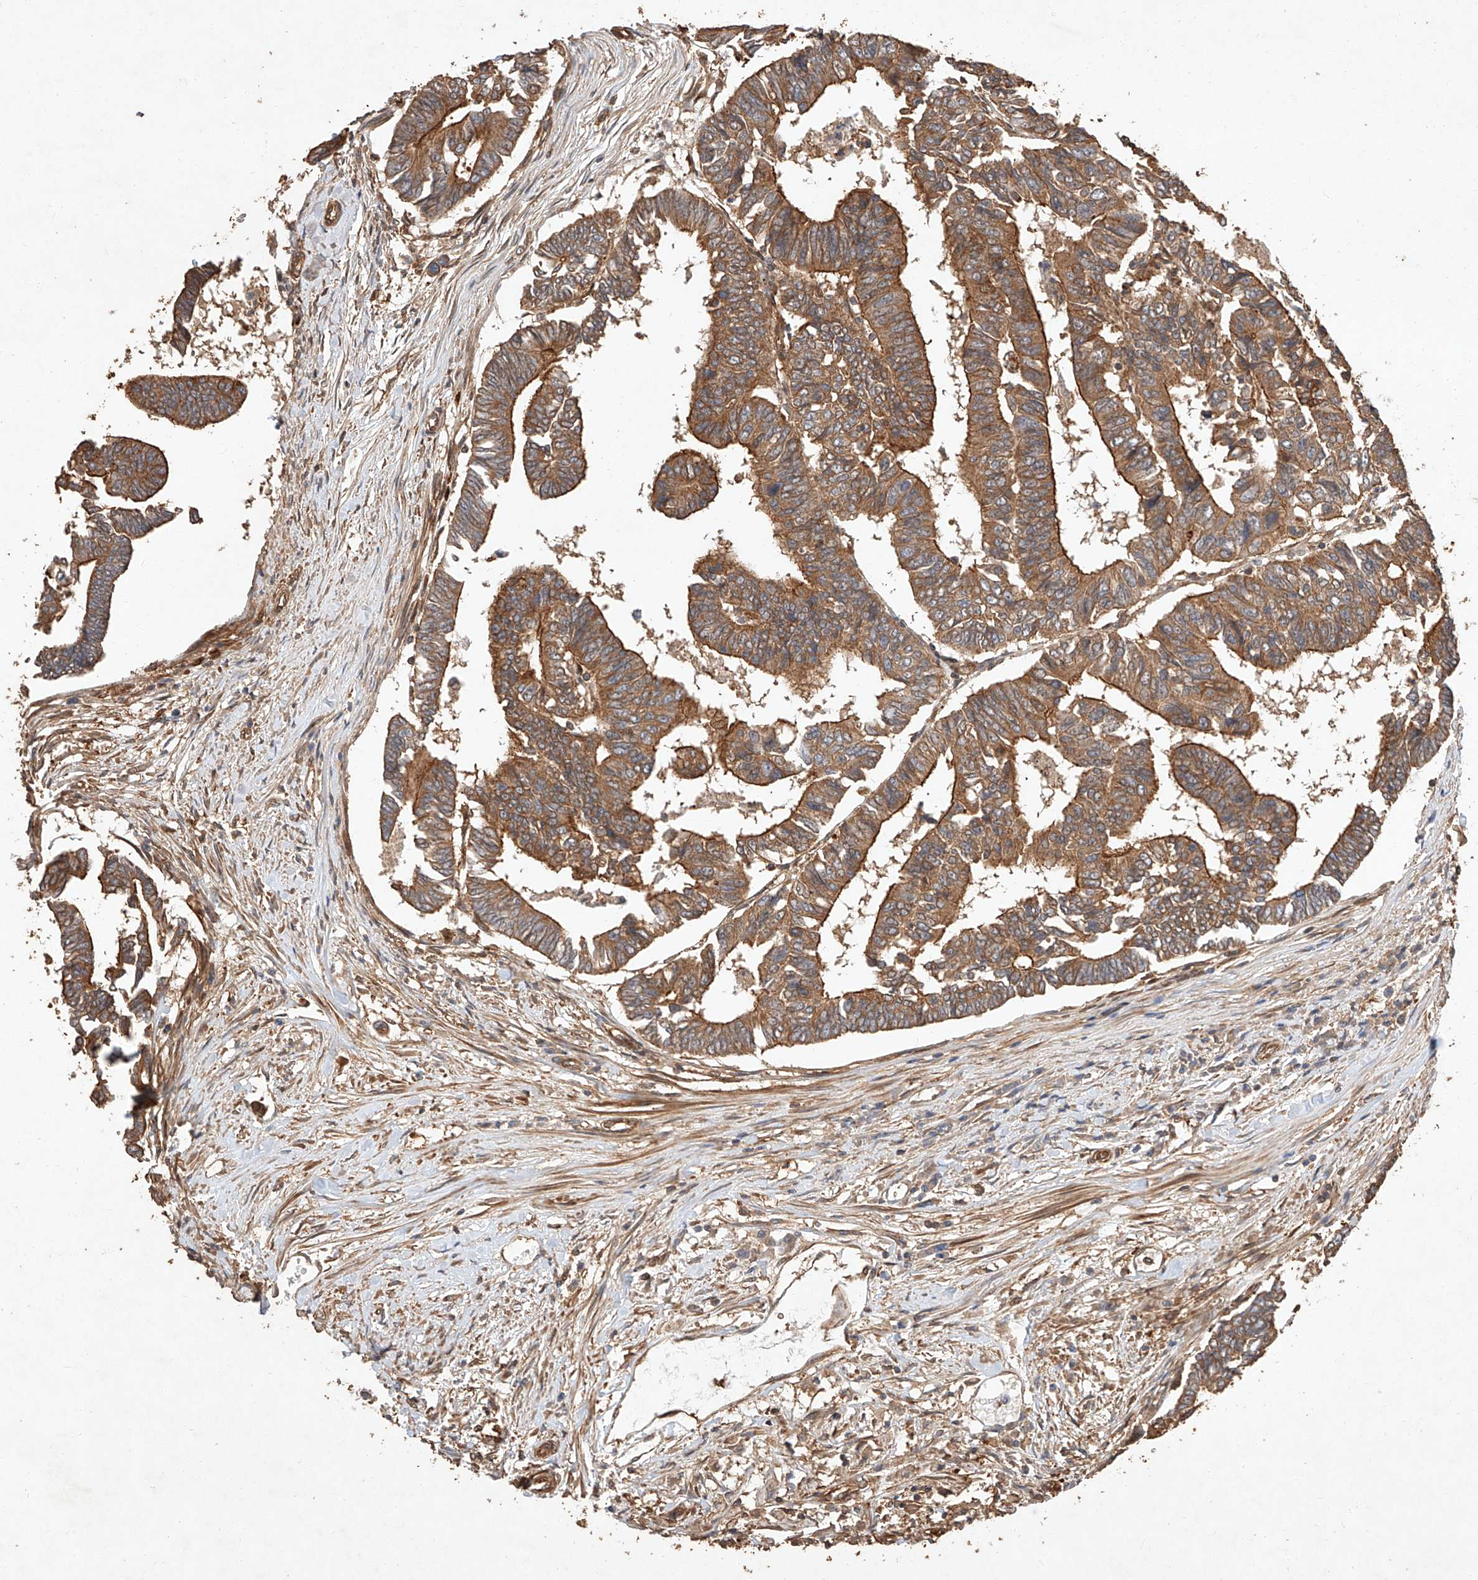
{"staining": {"intensity": "moderate", "quantity": ">75%", "location": "cytoplasmic/membranous"}, "tissue": "colorectal cancer", "cell_type": "Tumor cells", "image_type": "cancer", "snomed": [{"axis": "morphology", "description": "Adenocarcinoma, NOS"}, {"axis": "topography", "description": "Rectum"}], "caption": "Immunohistochemistry (DAB) staining of human adenocarcinoma (colorectal) displays moderate cytoplasmic/membranous protein staining in about >75% of tumor cells. (brown staining indicates protein expression, while blue staining denotes nuclei).", "gene": "GHDC", "patient": {"sex": "female", "age": 65}}